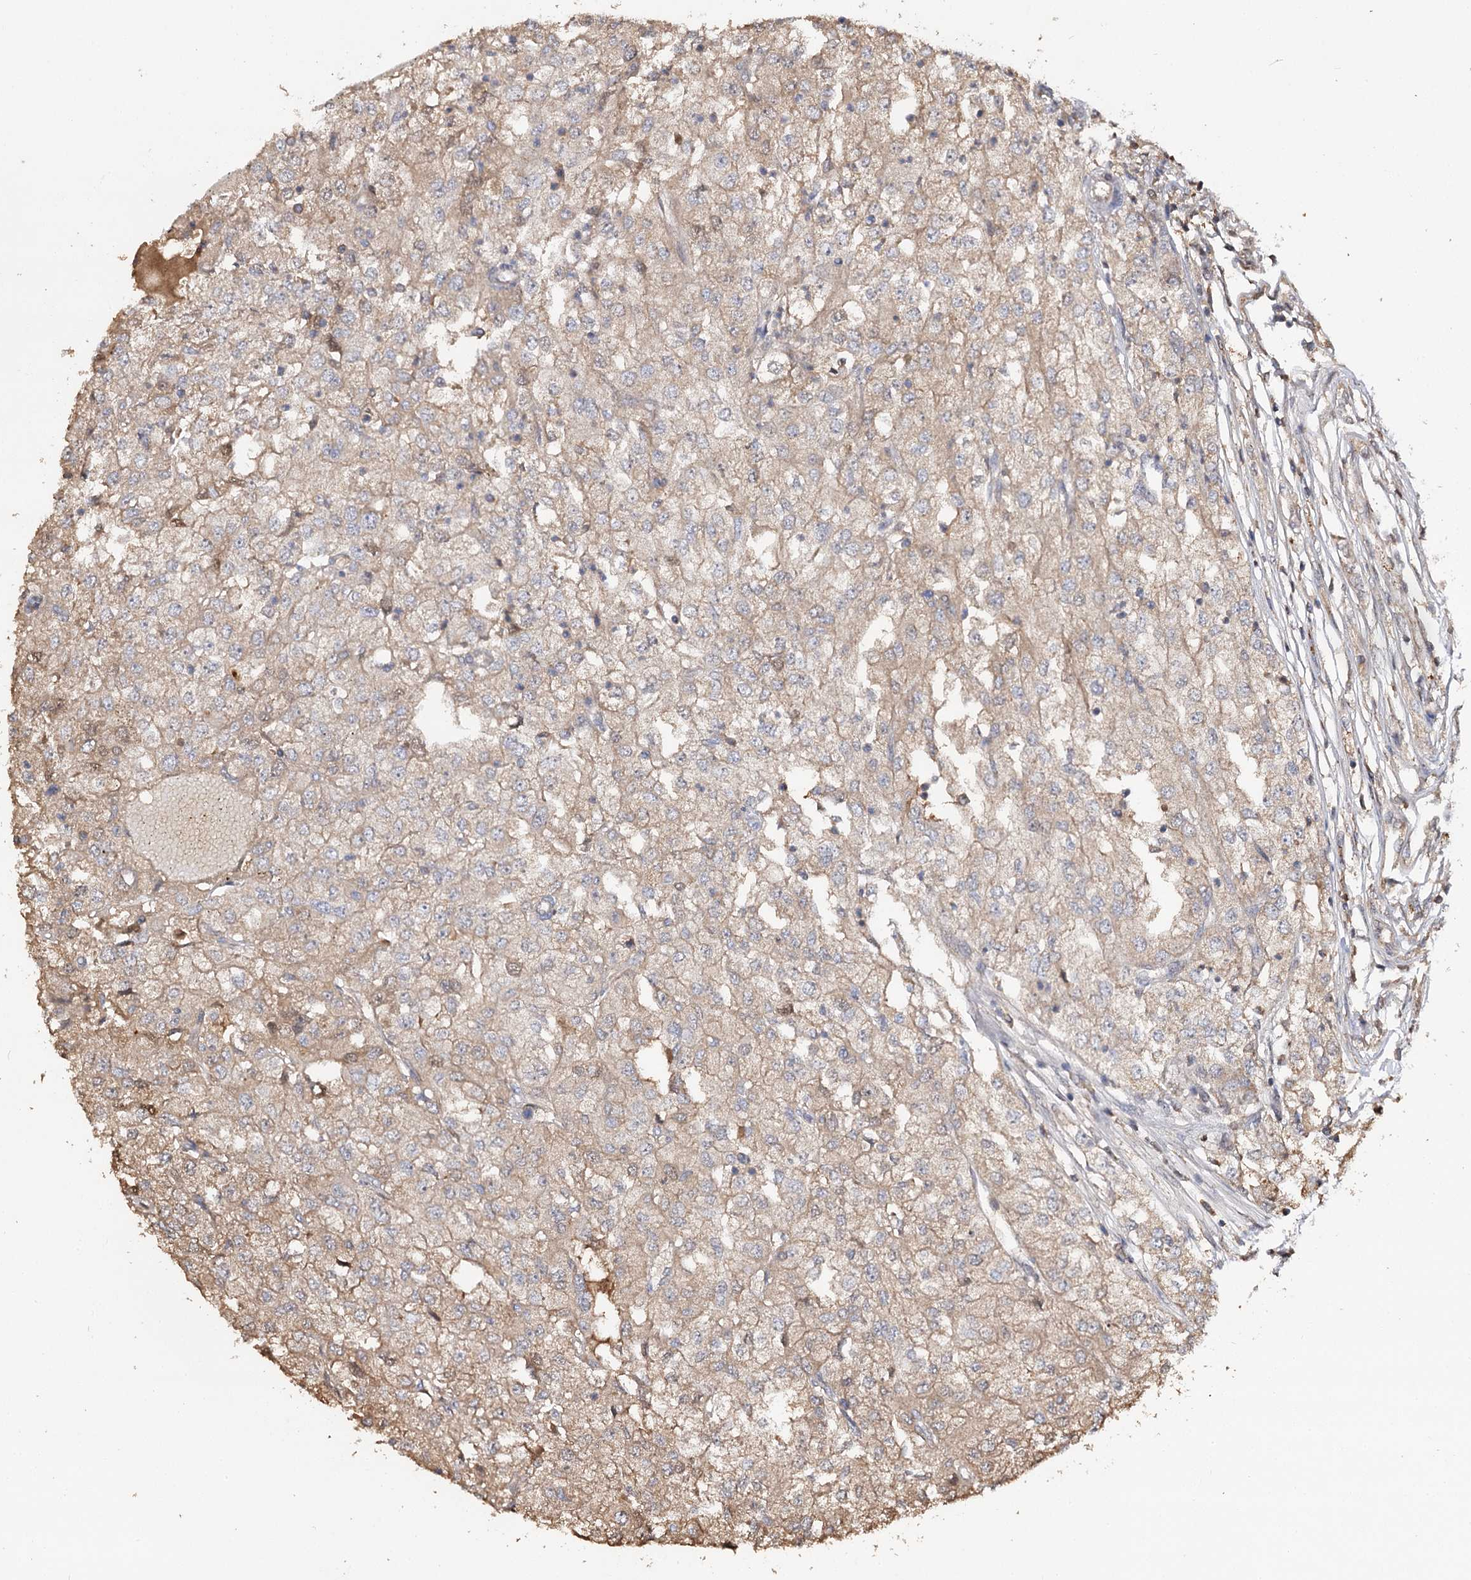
{"staining": {"intensity": "weak", "quantity": ">75%", "location": "cytoplasmic/membranous"}, "tissue": "renal cancer", "cell_type": "Tumor cells", "image_type": "cancer", "snomed": [{"axis": "morphology", "description": "Adenocarcinoma, NOS"}, {"axis": "topography", "description": "Kidney"}], "caption": "A brown stain highlights weak cytoplasmic/membranous positivity of a protein in human renal cancer (adenocarcinoma) tumor cells.", "gene": "ARL13A", "patient": {"sex": "female", "age": 54}}